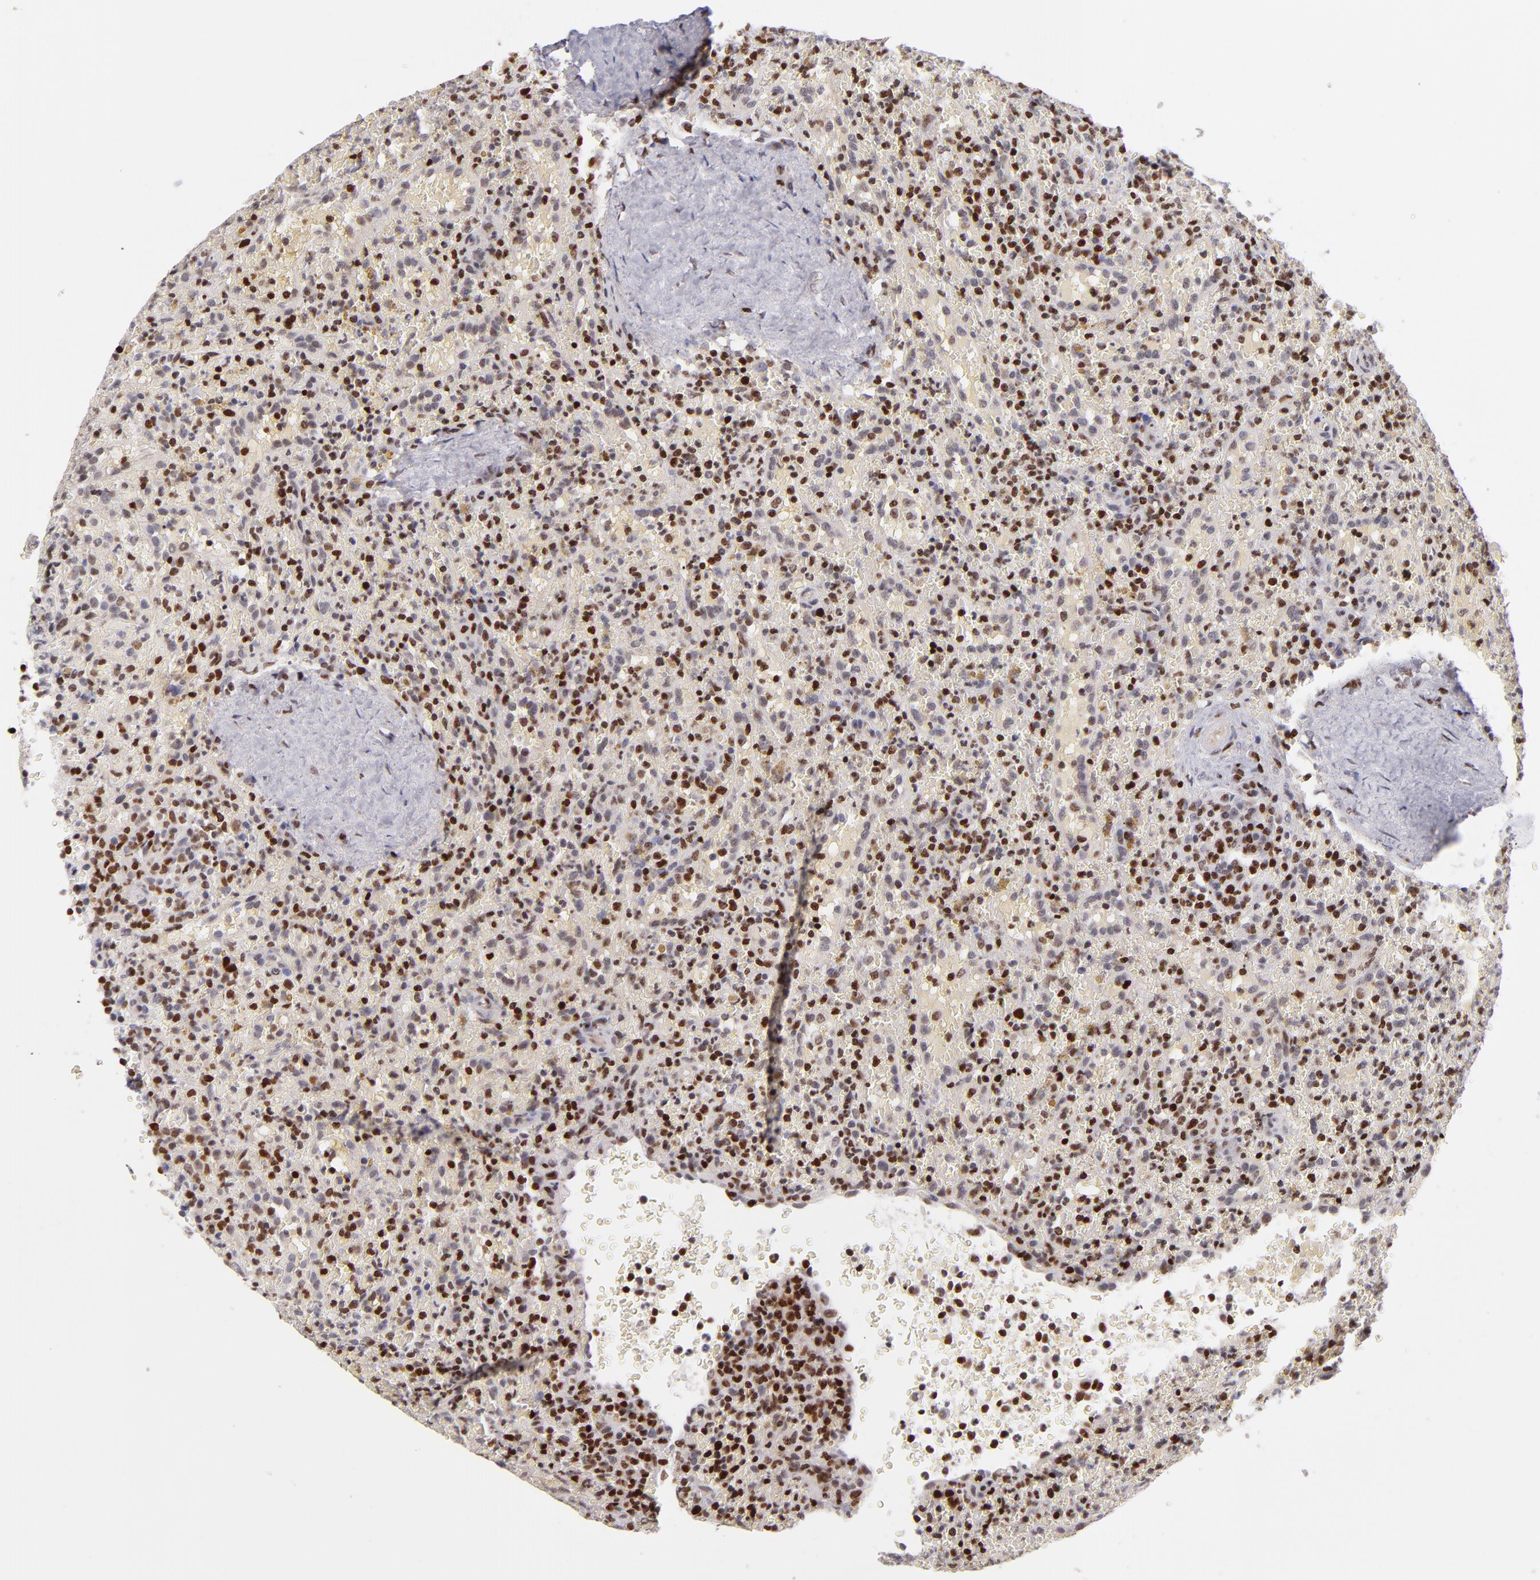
{"staining": {"intensity": "strong", "quantity": "25%-75%", "location": "nuclear"}, "tissue": "lymphoma", "cell_type": "Tumor cells", "image_type": "cancer", "snomed": [{"axis": "morphology", "description": "Malignant lymphoma, non-Hodgkin's type, High grade"}, {"axis": "topography", "description": "Spleen"}, {"axis": "topography", "description": "Lymph node"}], "caption": "Protein analysis of lymphoma tissue demonstrates strong nuclear expression in about 25%-75% of tumor cells.", "gene": "POLA1", "patient": {"sex": "female", "age": 70}}